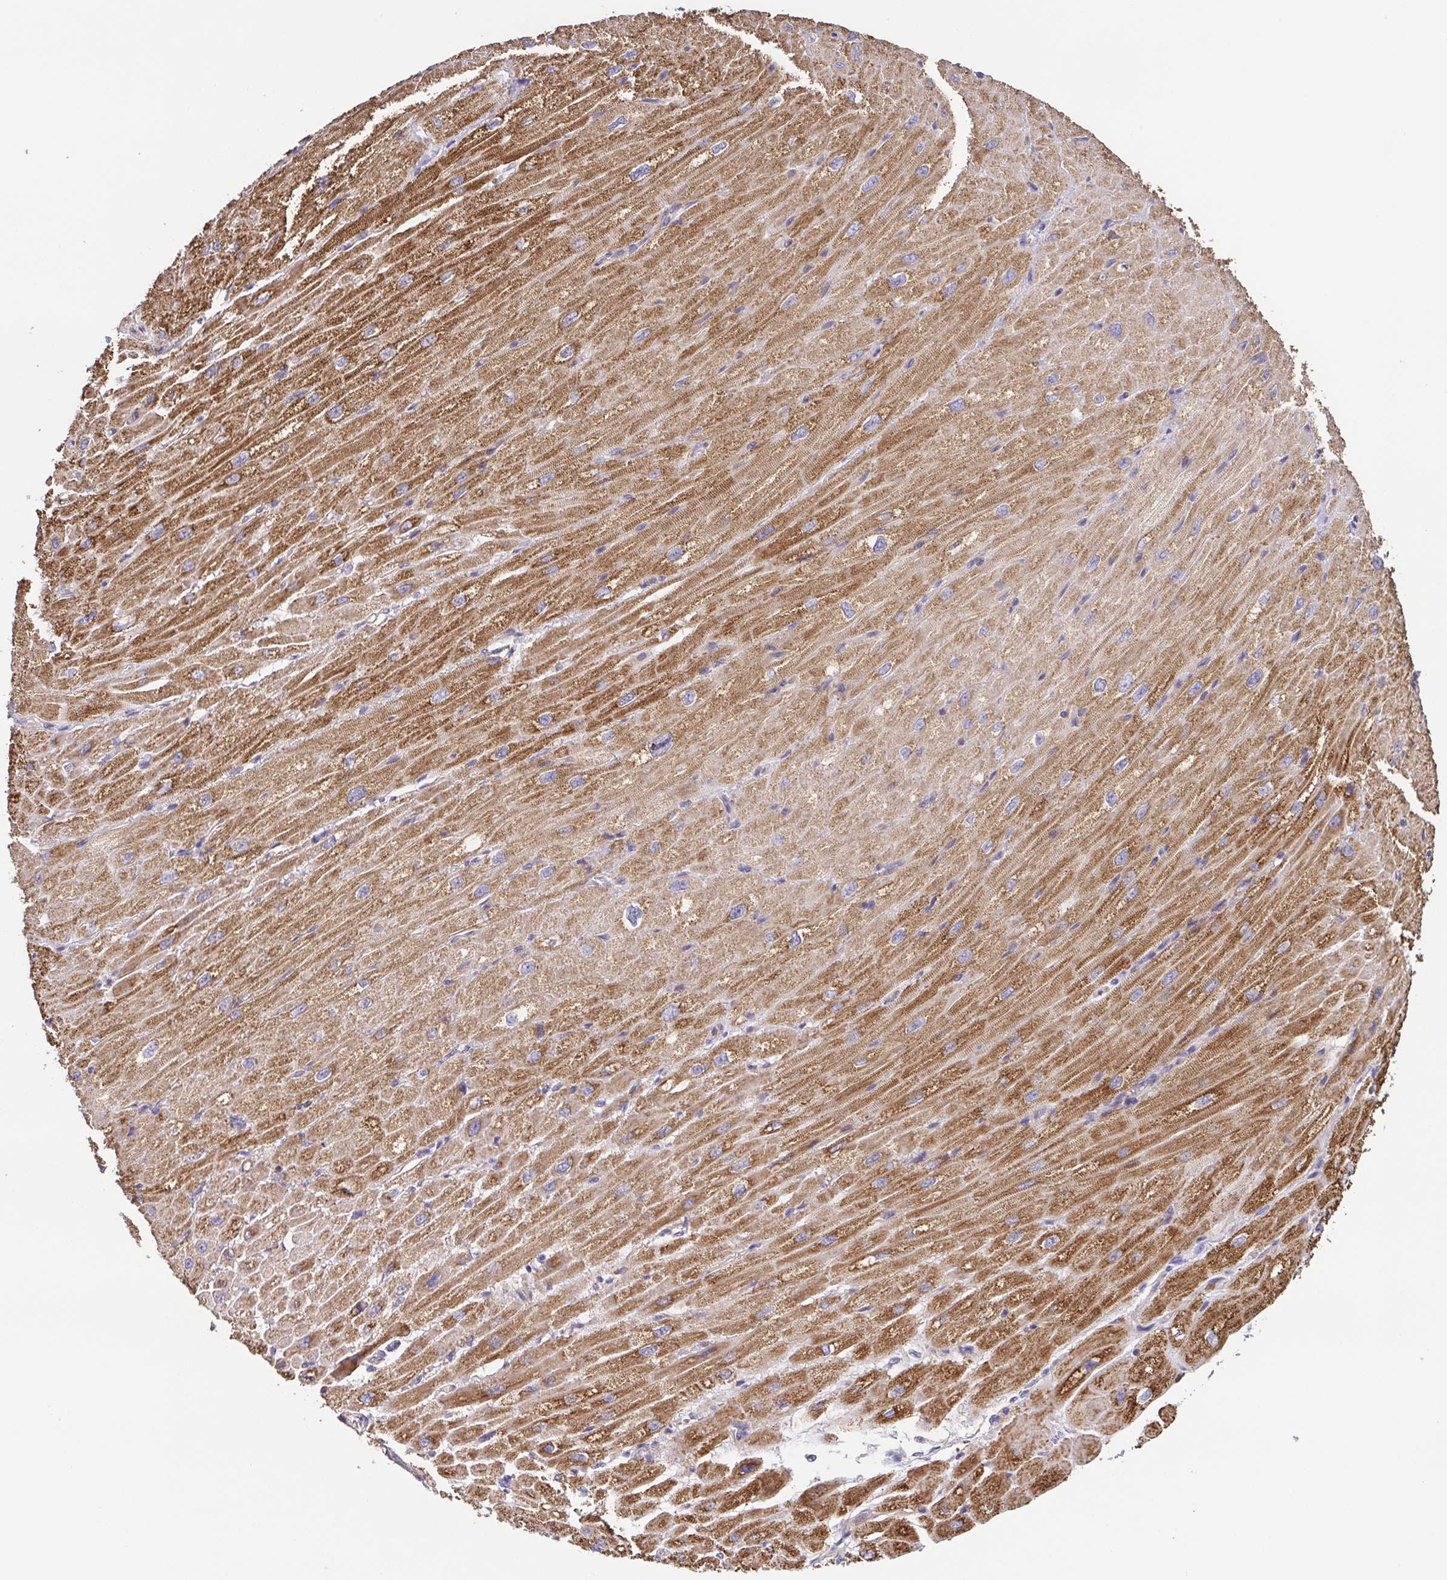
{"staining": {"intensity": "strong", "quantity": ">75%", "location": "cytoplasmic/membranous"}, "tissue": "heart muscle", "cell_type": "Cardiomyocytes", "image_type": "normal", "snomed": [{"axis": "morphology", "description": "Normal tissue, NOS"}, {"axis": "topography", "description": "Heart"}], "caption": "A brown stain shows strong cytoplasmic/membranous positivity of a protein in cardiomyocytes of benign heart muscle.", "gene": "GINM1", "patient": {"sex": "male", "age": 62}}